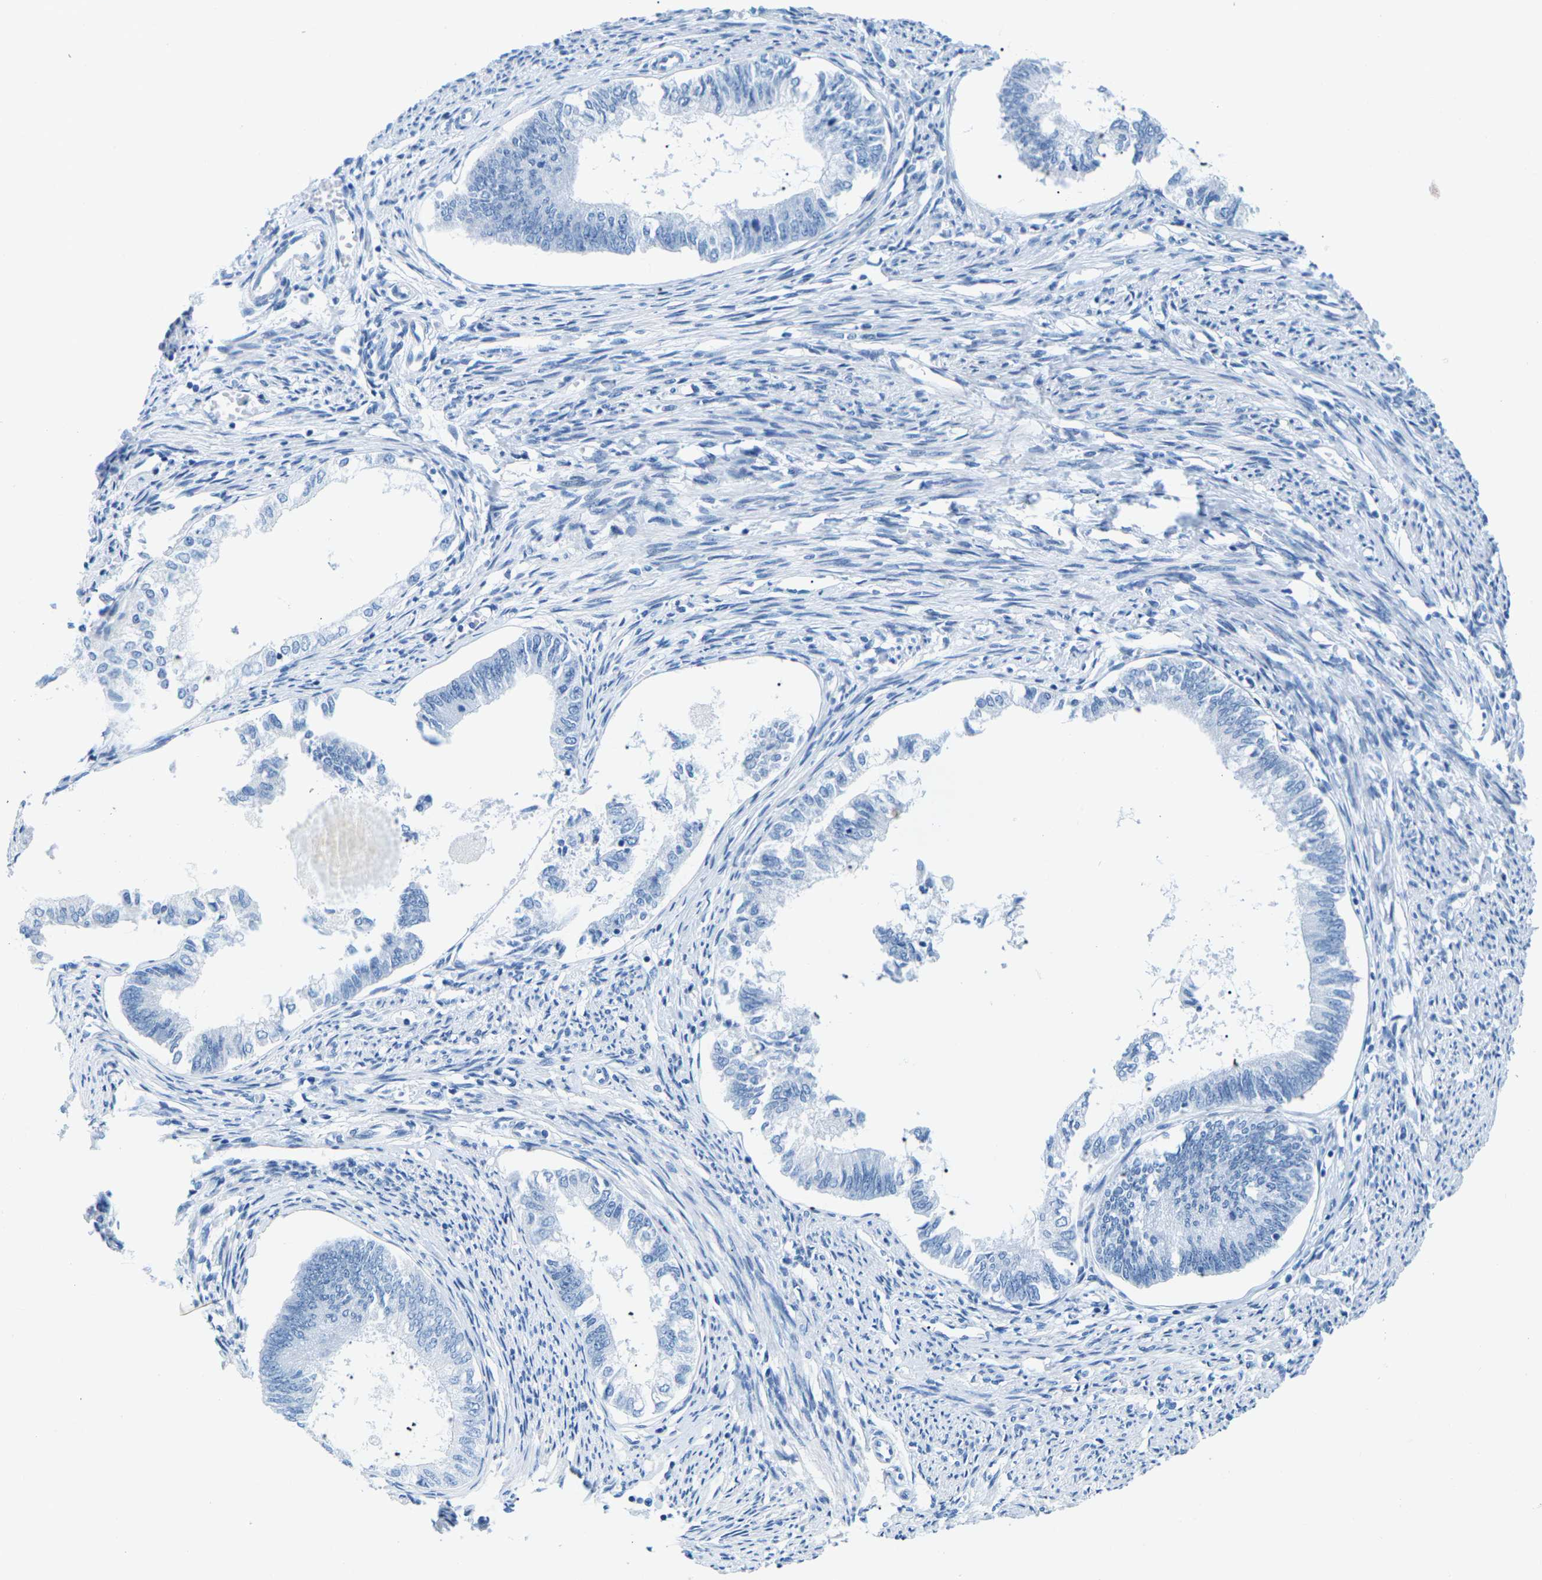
{"staining": {"intensity": "negative", "quantity": "none", "location": "none"}, "tissue": "endometrial cancer", "cell_type": "Tumor cells", "image_type": "cancer", "snomed": [{"axis": "morphology", "description": "Adenocarcinoma, NOS"}, {"axis": "topography", "description": "Endometrium"}], "caption": "Immunohistochemistry (IHC) photomicrograph of human adenocarcinoma (endometrial) stained for a protein (brown), which exhibits no staining in tumor cells.", "gene": "SLC12A1", "patient": {"sex": "female", "age": 86}}